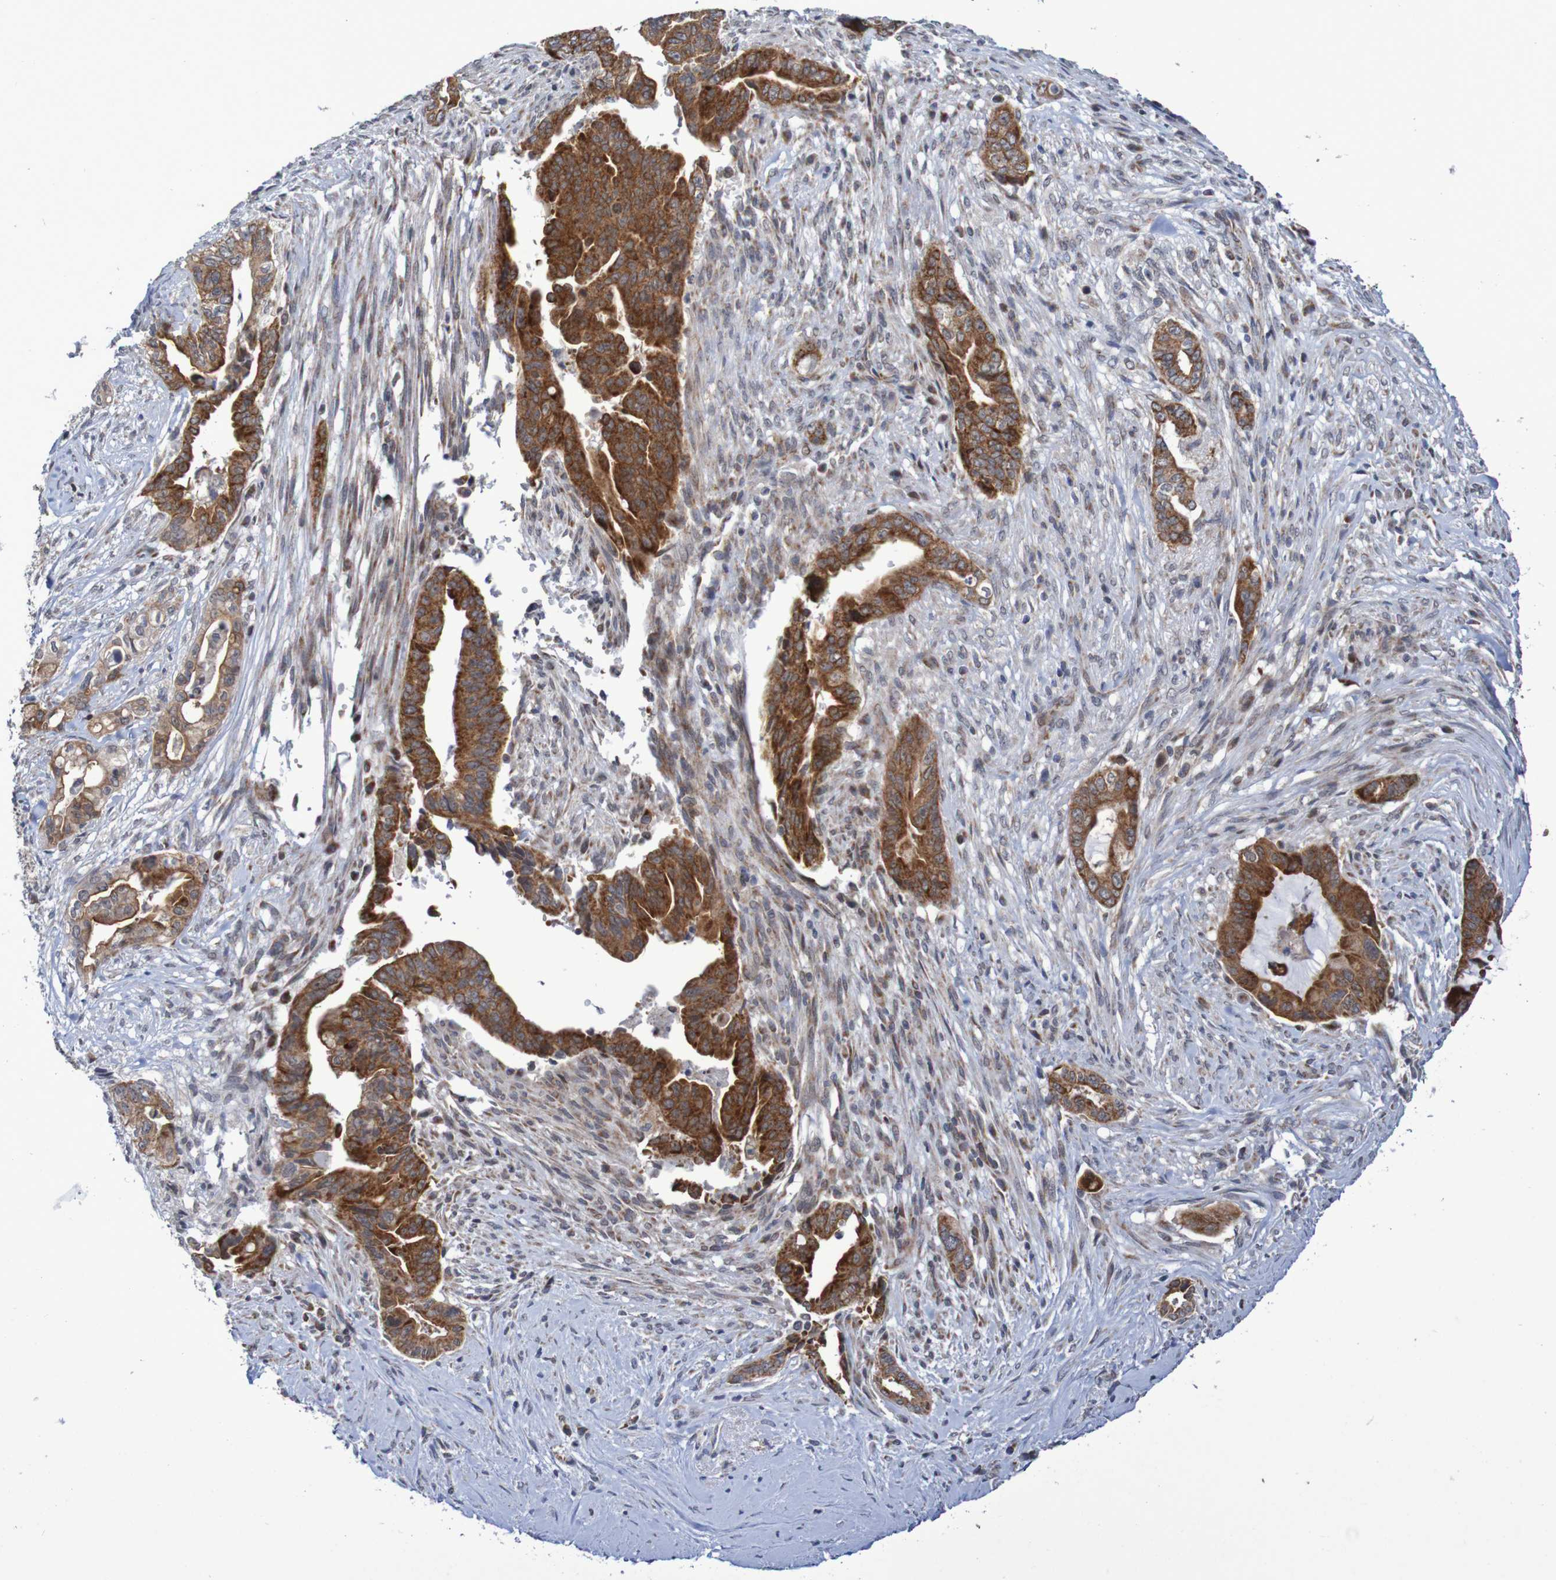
{"staining": {"intensity": "strong", "quantity": ">75%", "location": "cytoplasmic/membranous"}, "tissue": "pancreatic cancer", "cell_type": "Tumor cells", "image_type": "cancer", "snomed": [{"axis": "morphology", "description": "Adenocarcinoma, NOS"}, {"axis": "topography", "description": "Pancreas"}], "caption": "A photomicrograph showing strong cytoplasmic/membranous staining in about >75% of tumor cells in pancreatic cancer (adenocarcinoma), as visualized by brown immunohistochemical staining.", "gene": "DVL1", "patient": {"sex": "male", "age": 70}}